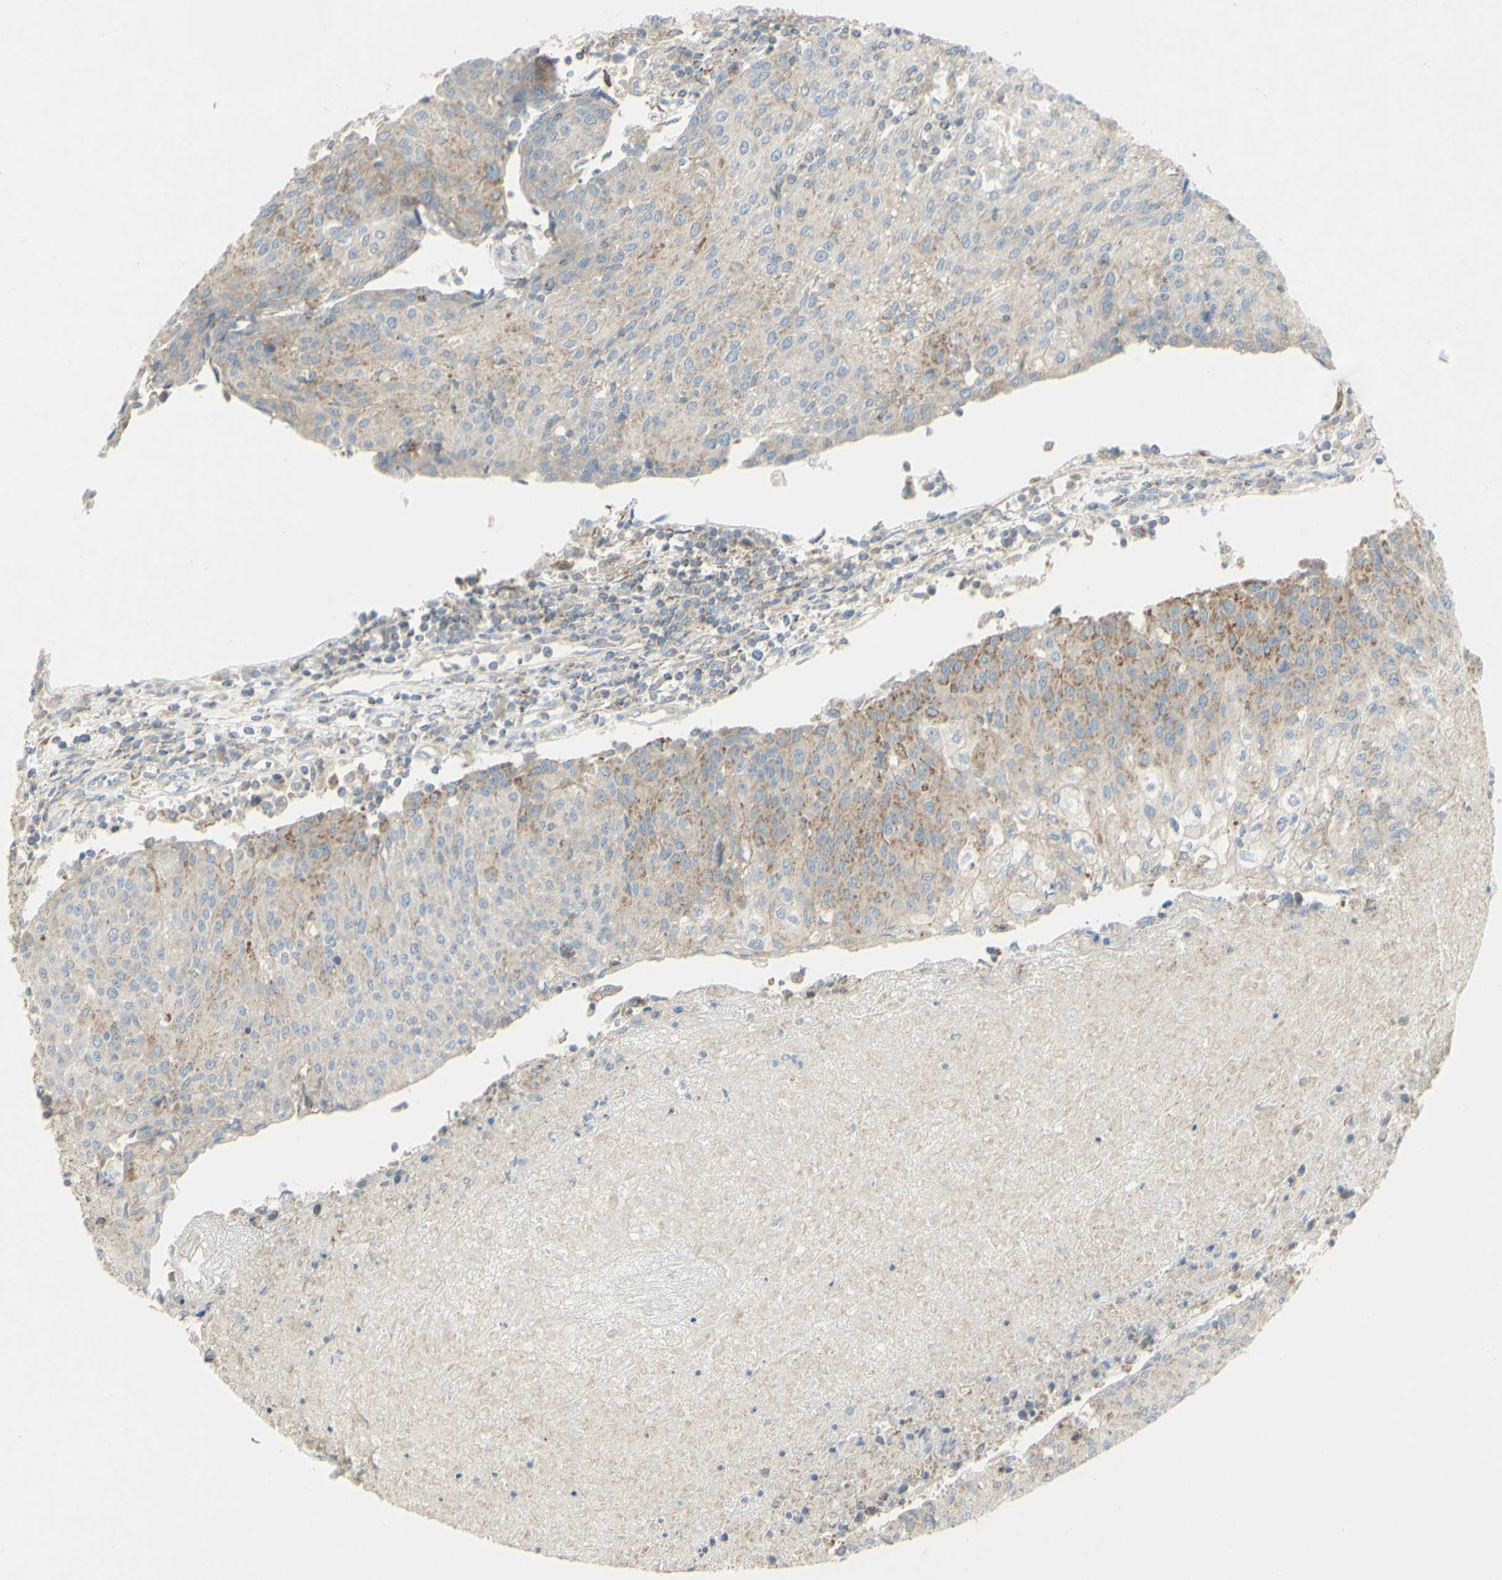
{"staining": {"intensity": "weak", "quantity": "<25%", "location": "cytoplasmic/membranous"}, "tissue": "urothelial cancer", "cell_type": "Tumor cells", "image_type": "cancer", "snomed": [{"axis": "morphology", "description": "Urothelial carcinoma, High grade"}, {"axis": "topography", "description": "Urinary bladder"}], "caption": "Immunohistochemistry (IHC) of urothelial cancer reveals no staining in tumor cells.", "gene": "CNTNAP1", "patient": {"sex": "female", "age": 85}}